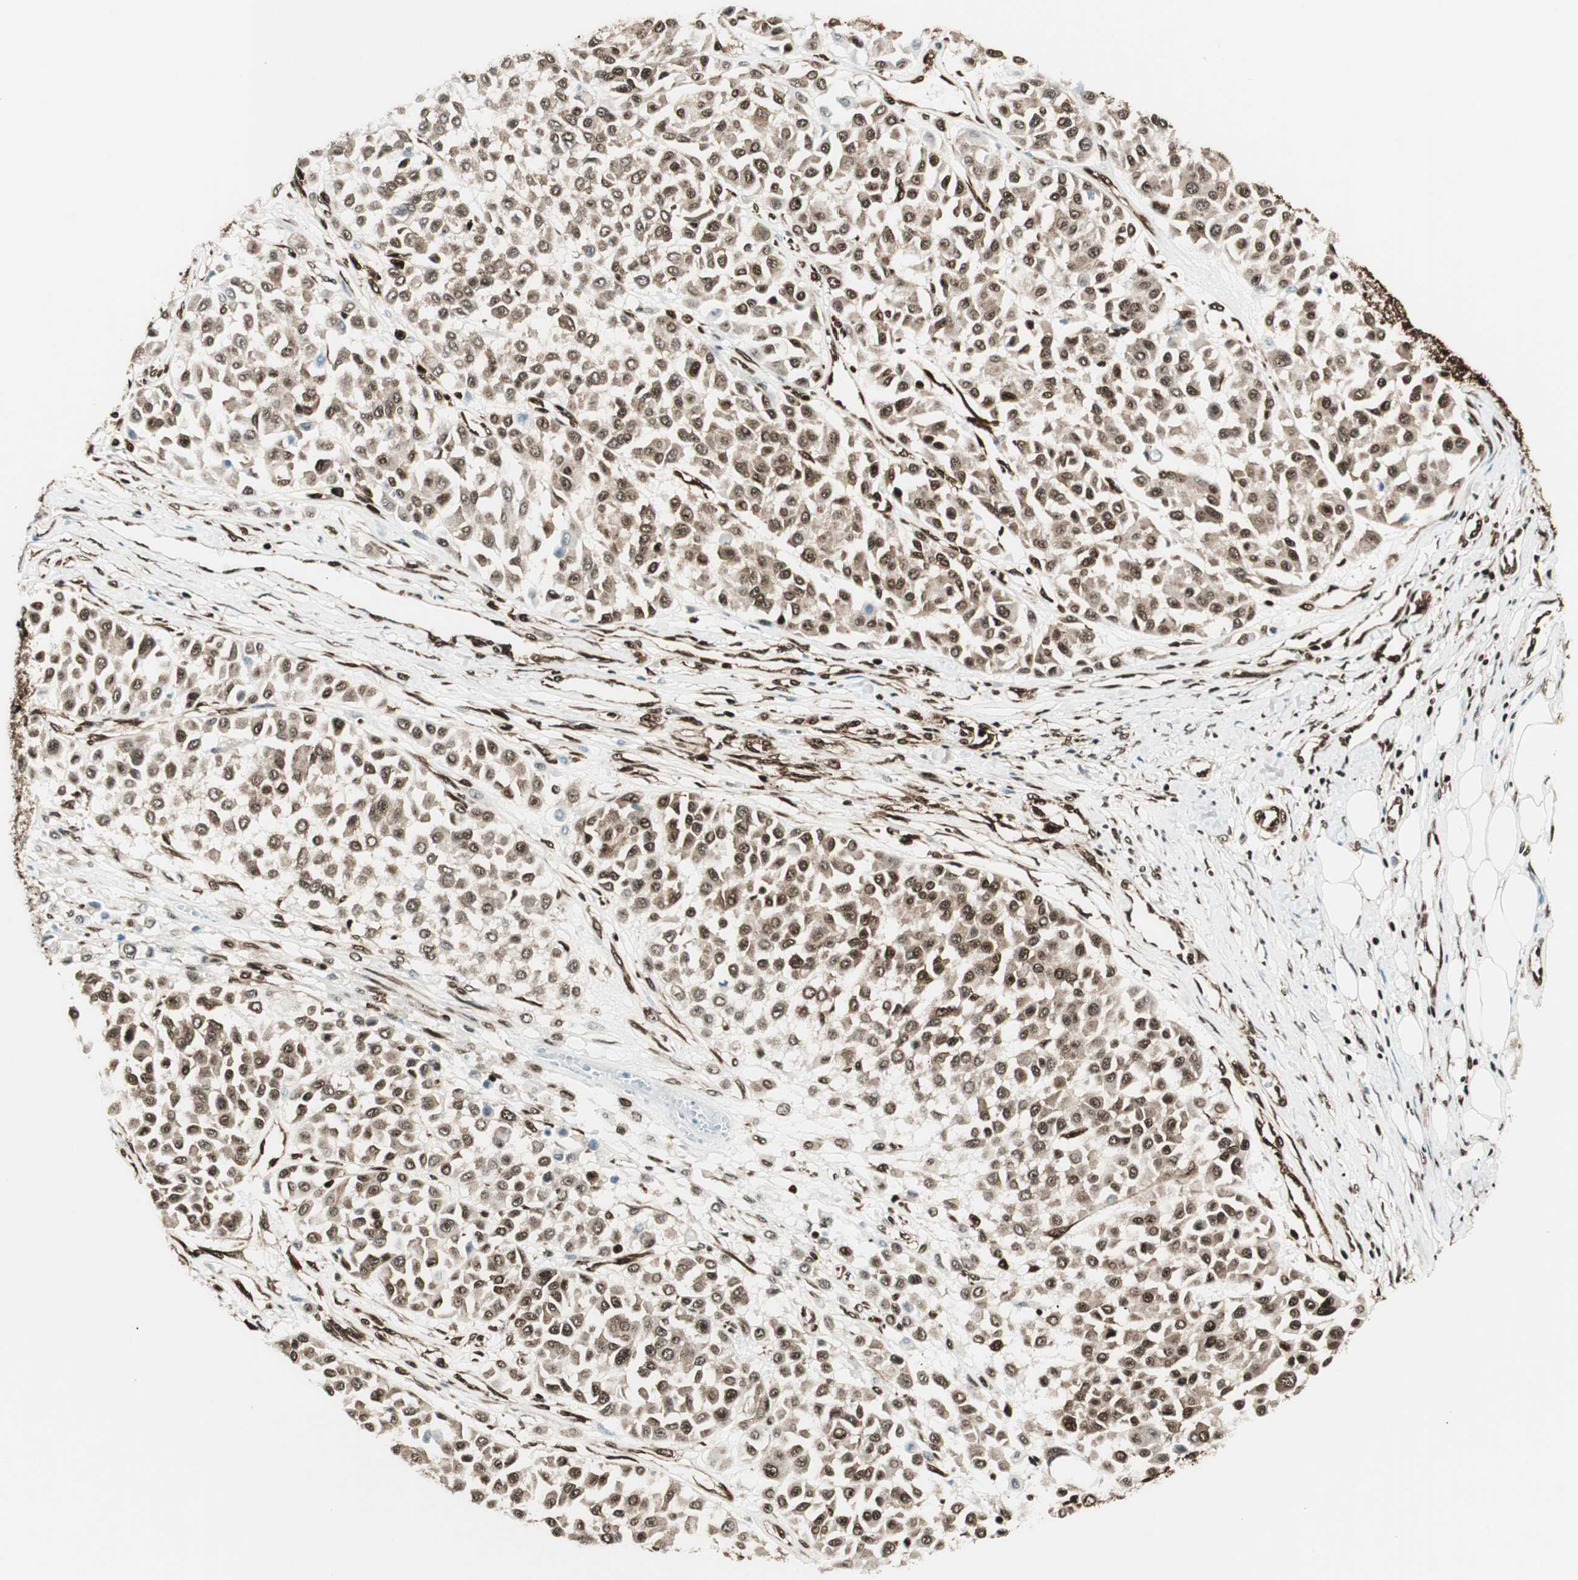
{"staining": {"intensity": "moderate", "quantity": "25%-75%", "location": "cytoplasmic/membranous,nuclear"}, "tissue": "melanoma", "cell_type": "Tumor cells", "image_type": "cancer", "snomed": [{"axis": "morphology", "description": "Malignant melanoma, Metastatic site"}, {"axis": "topography", "description": "Soft tissue"}], "caption": "There is medium levels of moderate cytoplasmic/membranous and nuclear expression in tumor cells of melanoma, as demonstrated by immunohistochemical staining (brown color).", "gene": "EWSR1", "patient": {"sex": "male", "age": 41}}